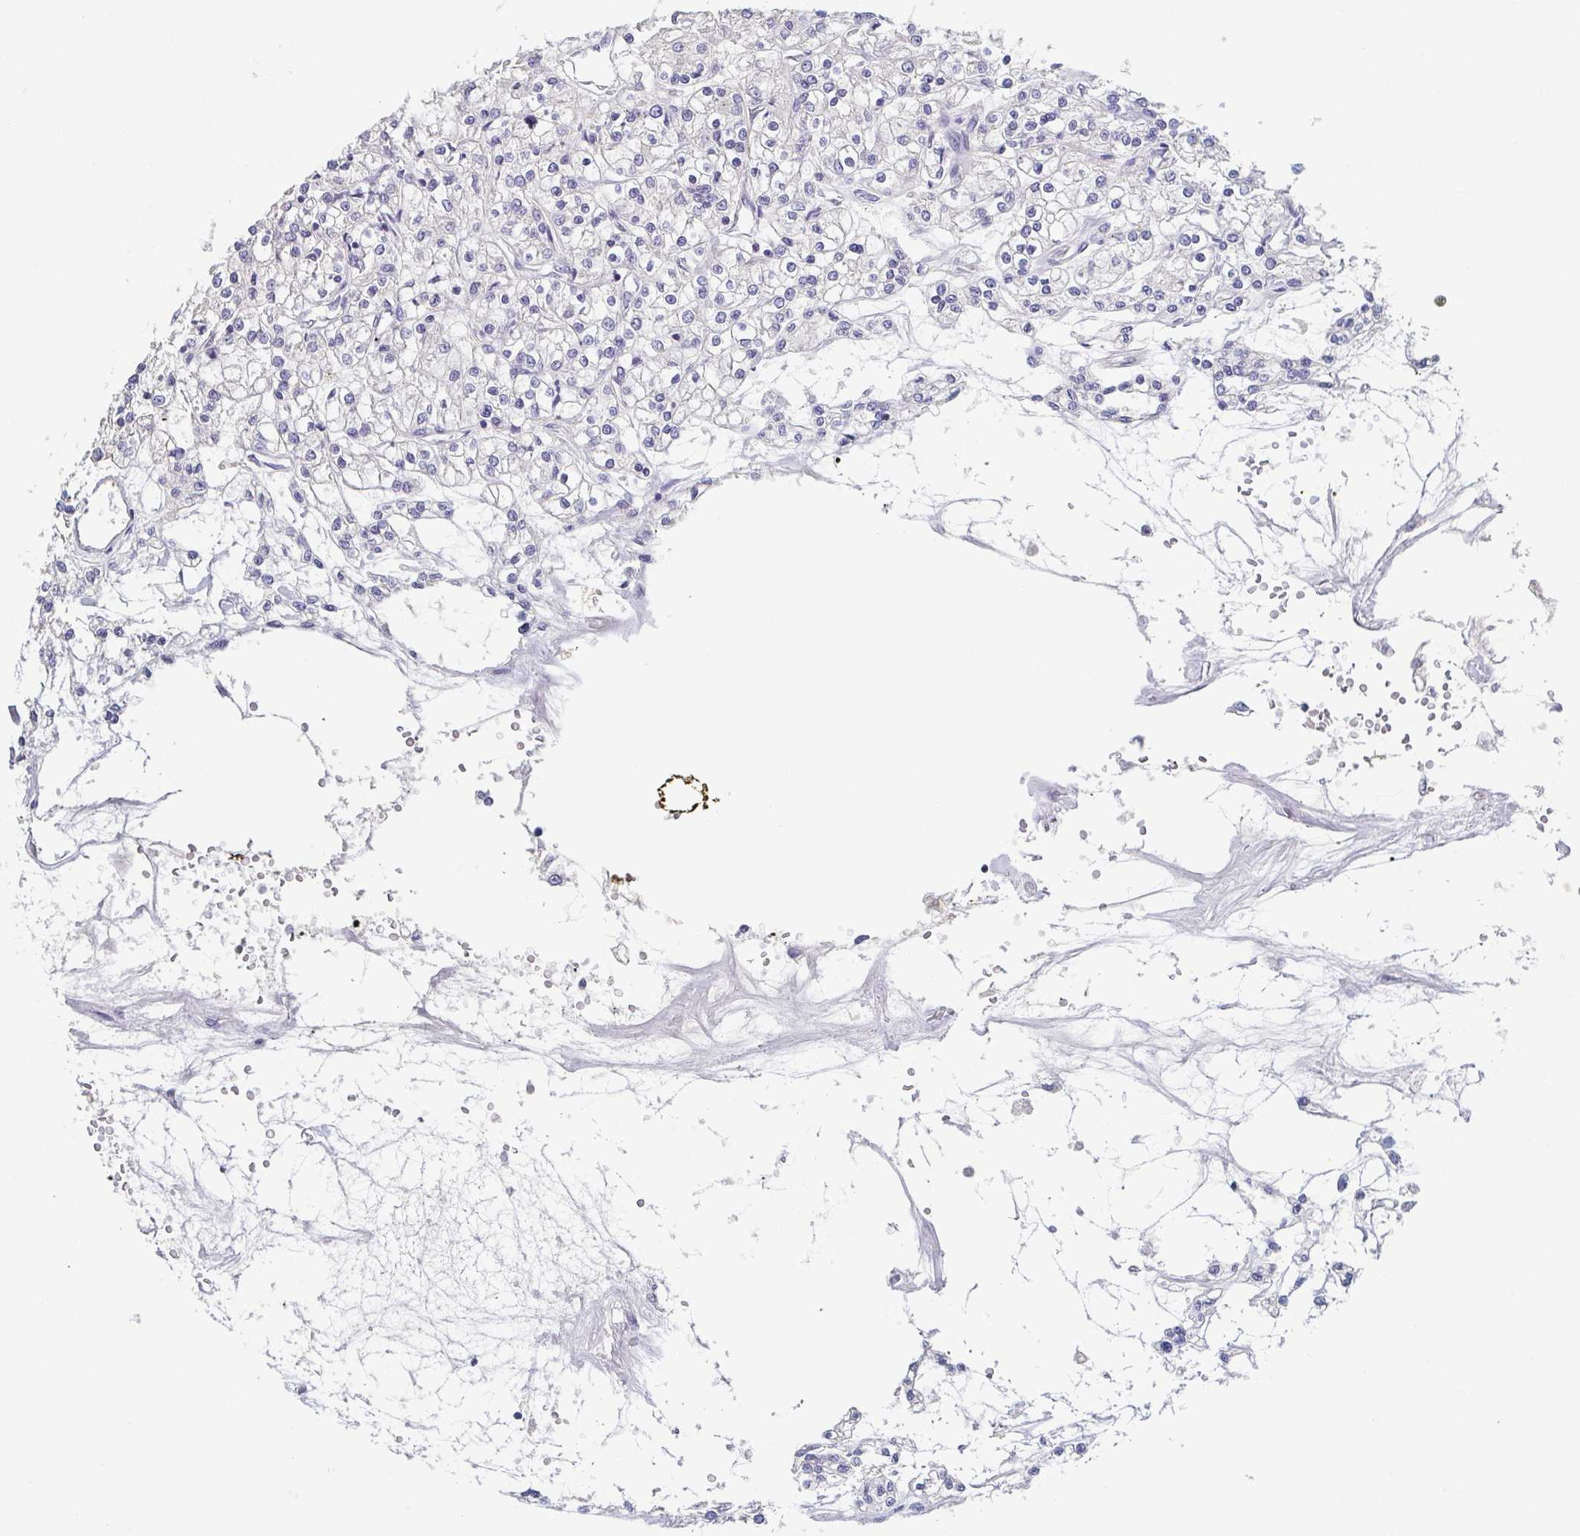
{"staining": {"intensity": "negative", "quantity": "none", "location": "none"}, "tissue": "renal cancer", "cell_type": "Tumor cells", "image_type": "cancer", "snomed": [{"axis": "morphology", "description": "Adenocarcinoma, NOS"}, {"axis": "topography", "description": "Kidney"}], "caption": "Histopathology image shows no protein staining in tumor cells of renal cancer tissue.", "gene": "ITLN1", "patient": {"sex": "female", "age": 59}}